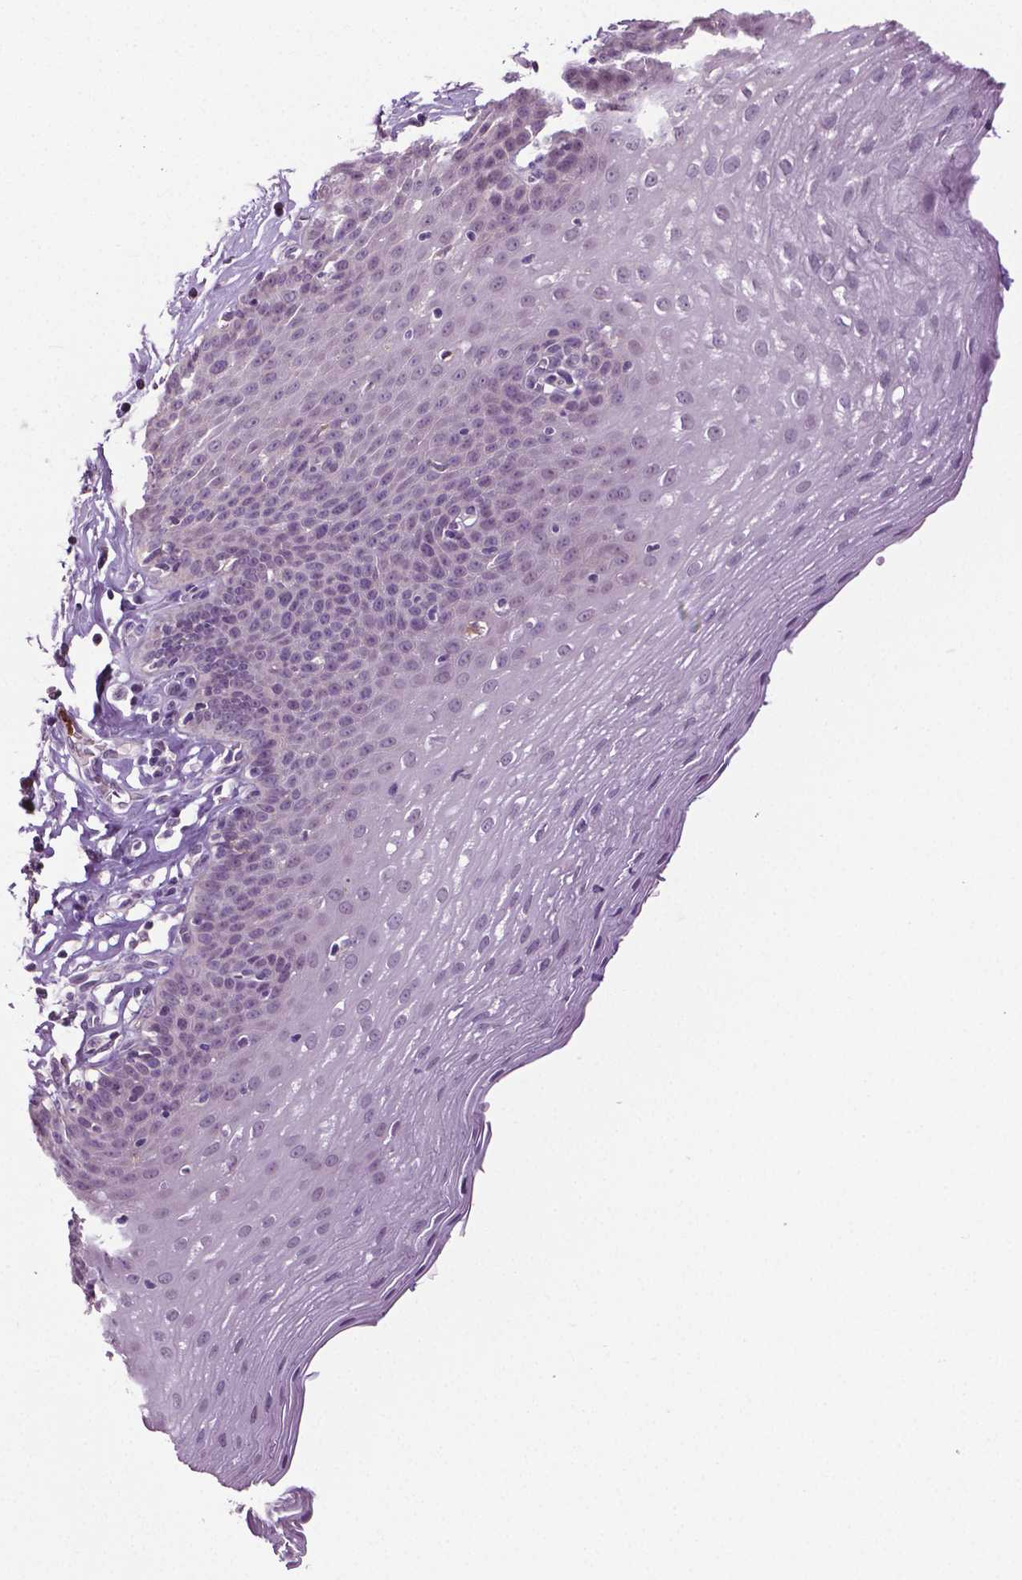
{"staining": {"intensity": "negative", "quantity": "none", "location": "none"}, "tissue": "esophagus", "cell_type": "Squamous epithelial cells", "image_type": "normal", "snomed": [{"axis": "morphology", "description": "Normal tissue, NOS"}, {"axis": "topography", "description": "Esophagus"}], "caption": "Immunohistochemistry (IHC) histopathology image of benign esophagus: esophagus stained with DAB (3,3'-diaminobenzidine) exhibits no significant protein staining in squamous epithelial cells. Nuclei are stained in blue.", "gene": "PTPN5", "patient": {"sex": "female", "age": 81}}